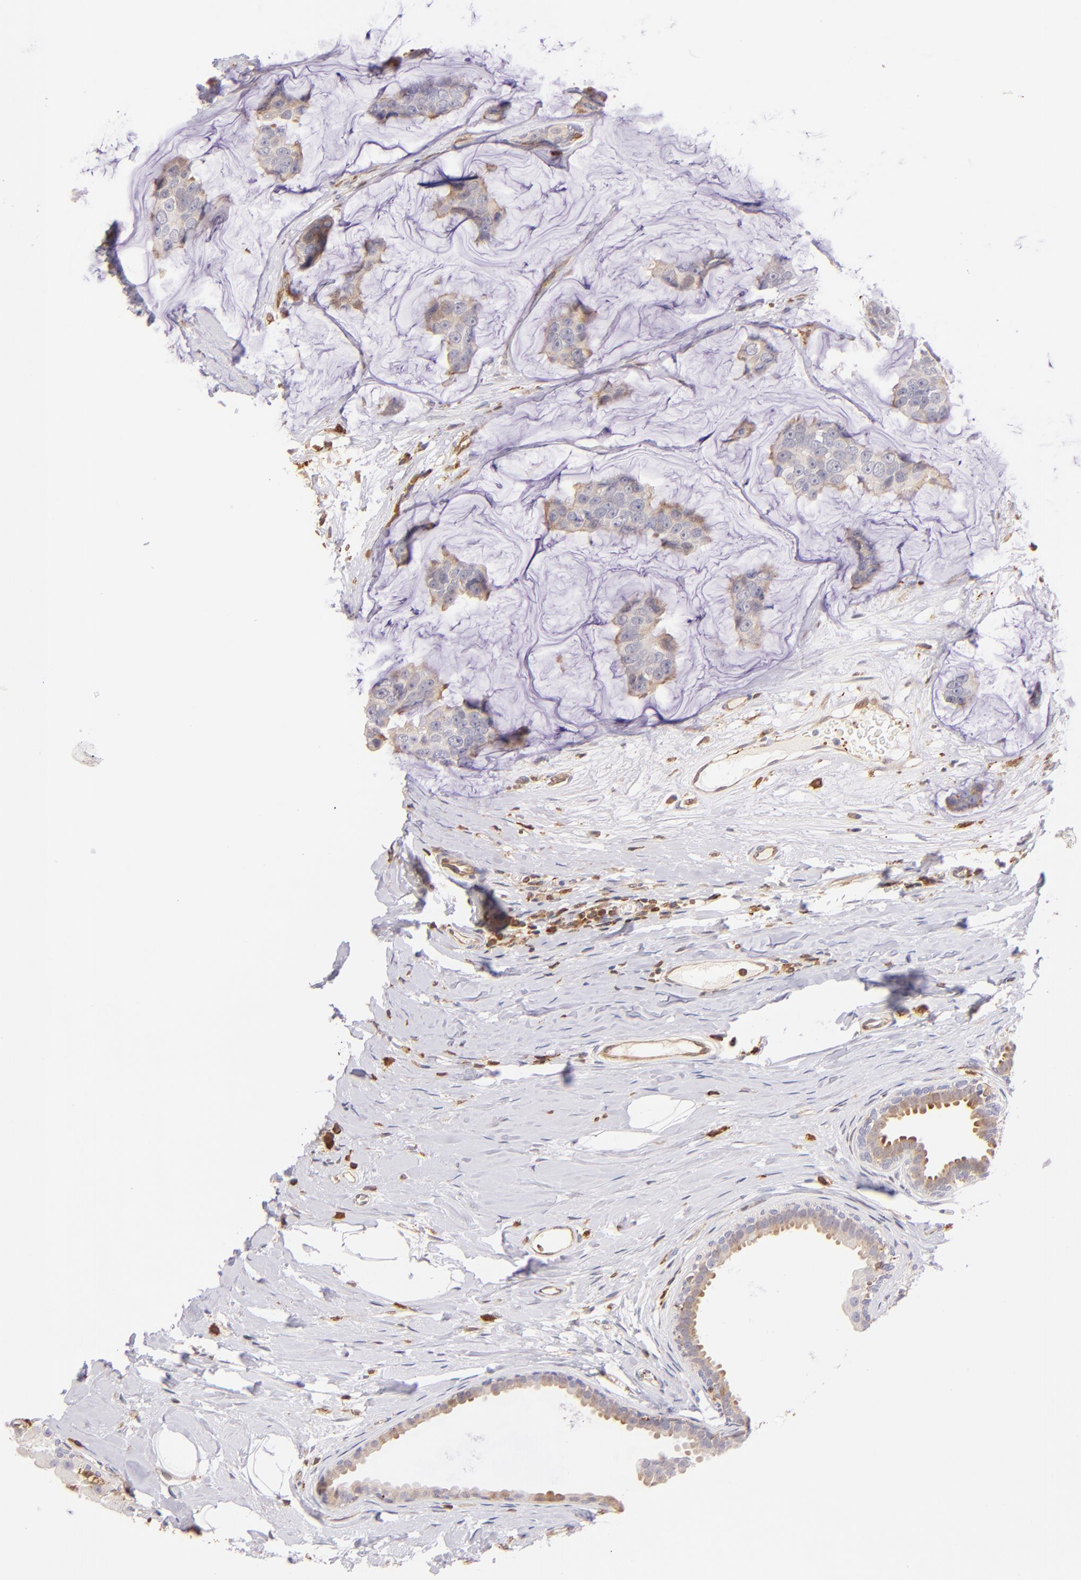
{"staining": {"intensity": "weak", "quantity": "25%-75%", "location": "cytoplasmic/membranous"}, "tissue": "breast cancer", "cell_type": "Tumor cells", "image_type": "cancer", "snomed": [{"axis": "morphology", "description": "Normal tissue, NOS"}, {"axis": "morphology", "description": "Duct carcinoma"}, {"axis": "topography", "description": "Breast"}], "caption": "Protein staining by immunohistochemistry exhibits weak cytoplasmic/membranous staining in approximately 25%-75% of tumor cells in infiltrating ductal carcinoma (breast).", "gene": "BTK", "patient": {"sex": "female", "age": 50}}